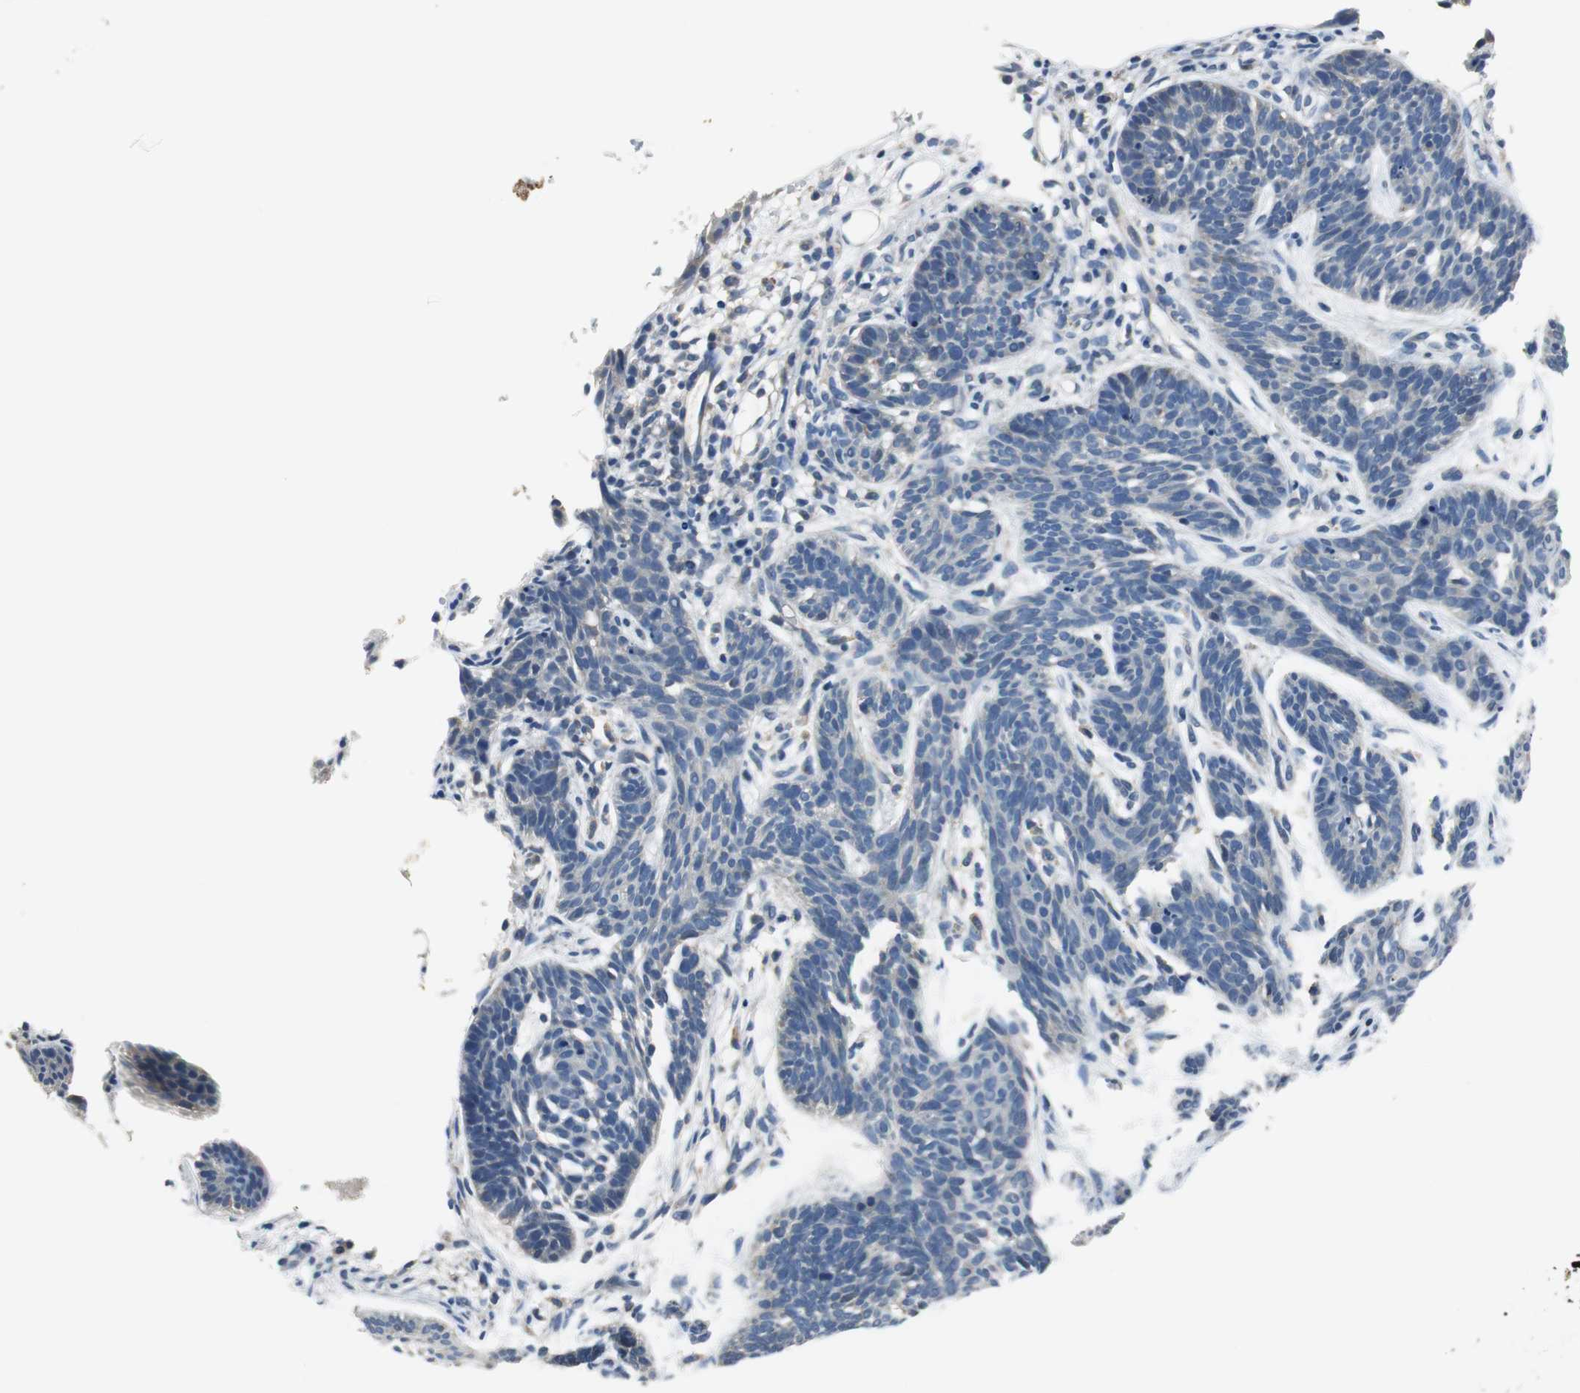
{"staining": {"intensity": "negative", "quantity": "none", "location": "none"}, "tissue": "skin cancer", "cell_type": "Tumor cells", "image_type": "cancer", "snomed": [{"axis": "morphology", "description": "Normal tissue, NOS"}, {"axis": "morphology", "description": "Basal cell carcinoma"}, {"axis": "topography", "description": "Skin"}], "caption": "High power microscopy histopathology image of an IHC micrograph of skin basal cell carcinoma, revealing no significant expression in tumor cells.", "gene": "MTIF2", "patient": {"sex": "female", "age": 69}}